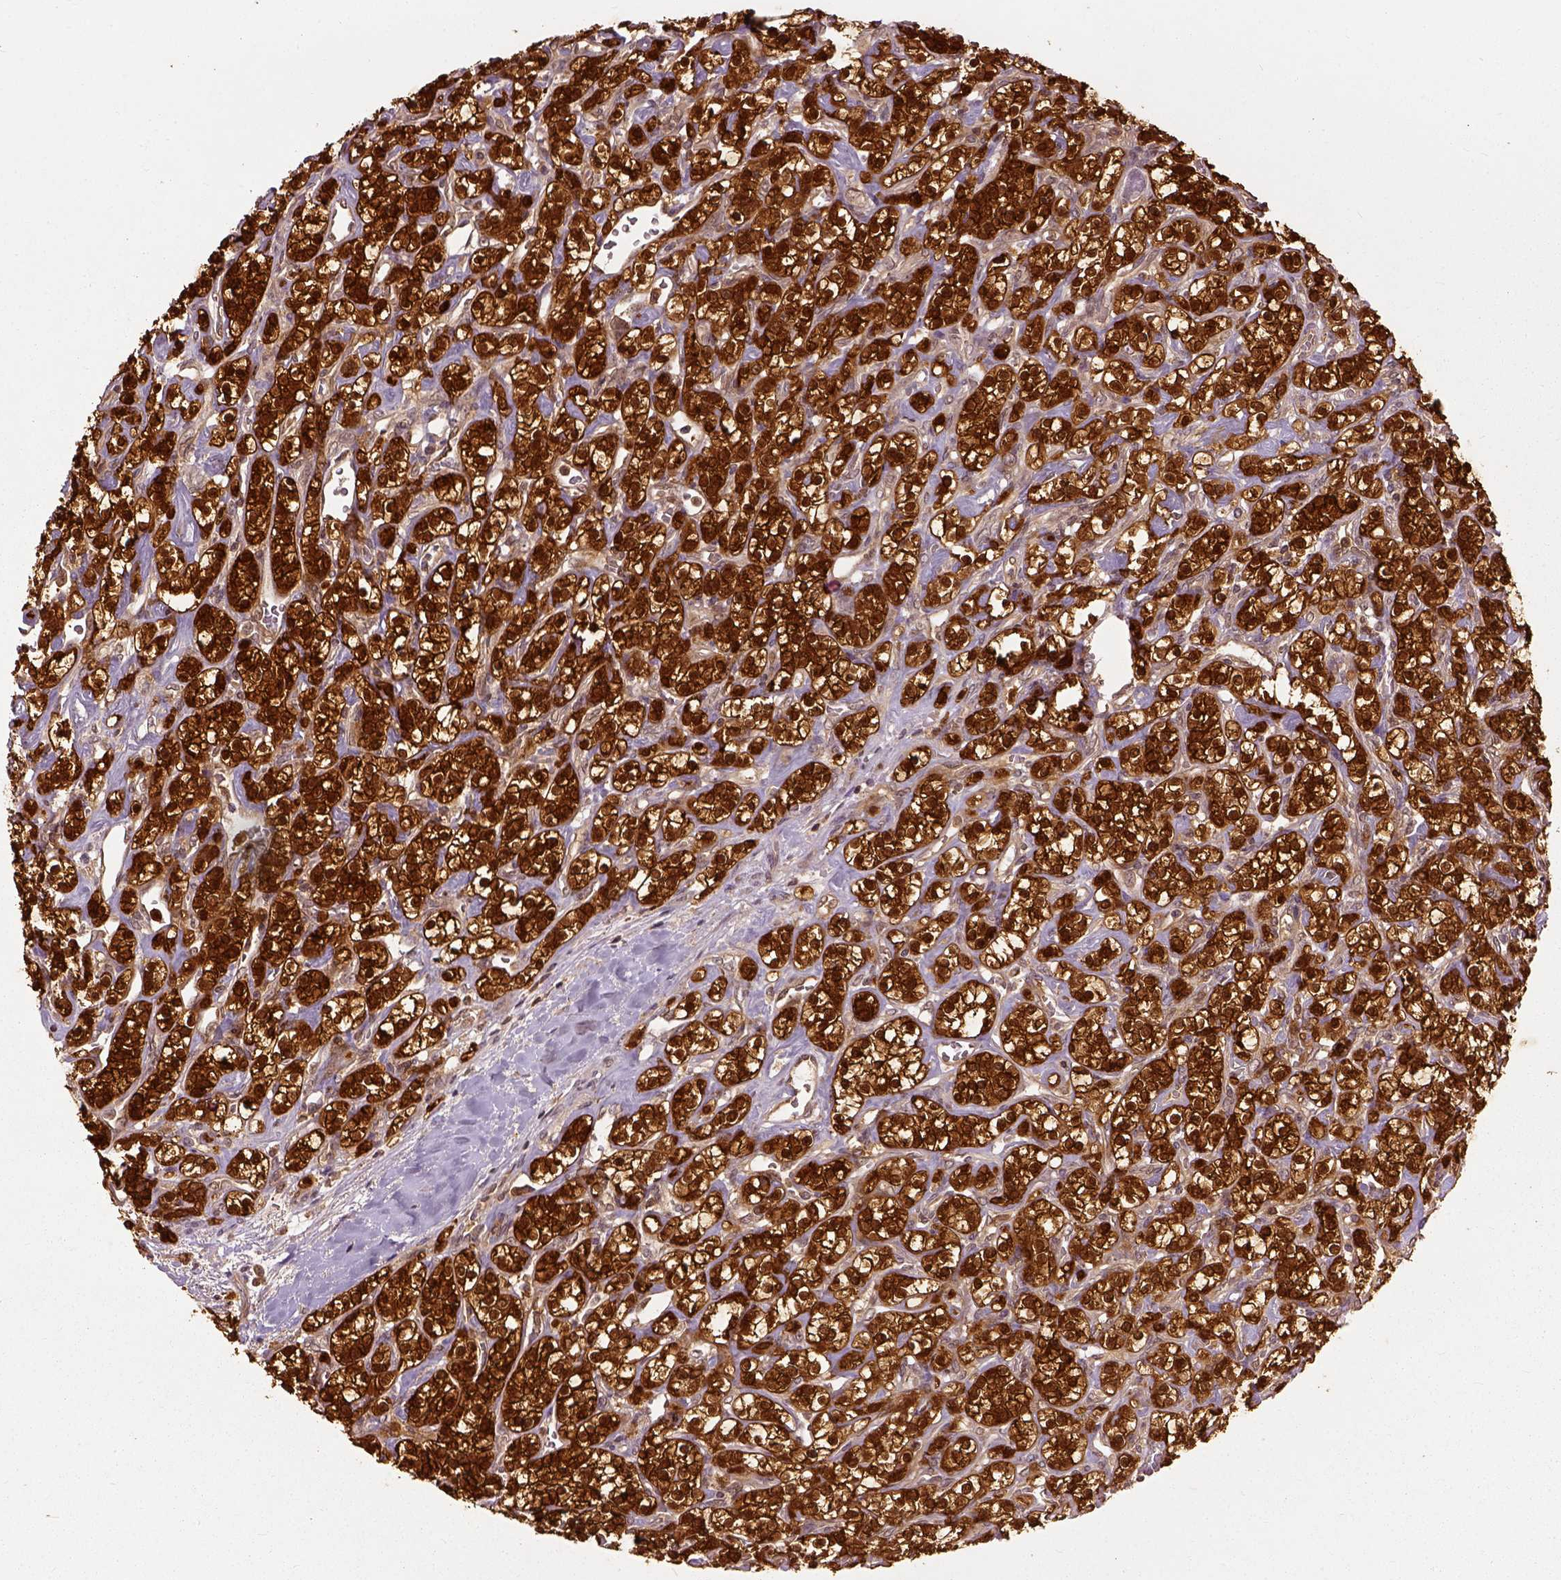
{"staining": {"intensity": "strong", "quantity": ">75%", "location": "cytoplasmic/membranous,nuclear"}, "tissue": "renal cancer", "cell_type": "Tumor cells", "image_type": "cancer", "snomed": [{"axis": "morphology", "description": "Adenocarcinoma, NOS"}, {"axis": "topography", "description": "Kidney"}], "caption": "Renal adenocarcinoma stained for a protein reveals strong cytoplasmic/membranous and nuclear positivity in tumor cells. The staining is performed using DAB (3,3'-diaminobenzidine) brown chromogen to label protein expression. The nuclei are counter-stained blue using hematoxylin.", "gene": "GPI", "patient": {"sex": "male", "age": 77}}